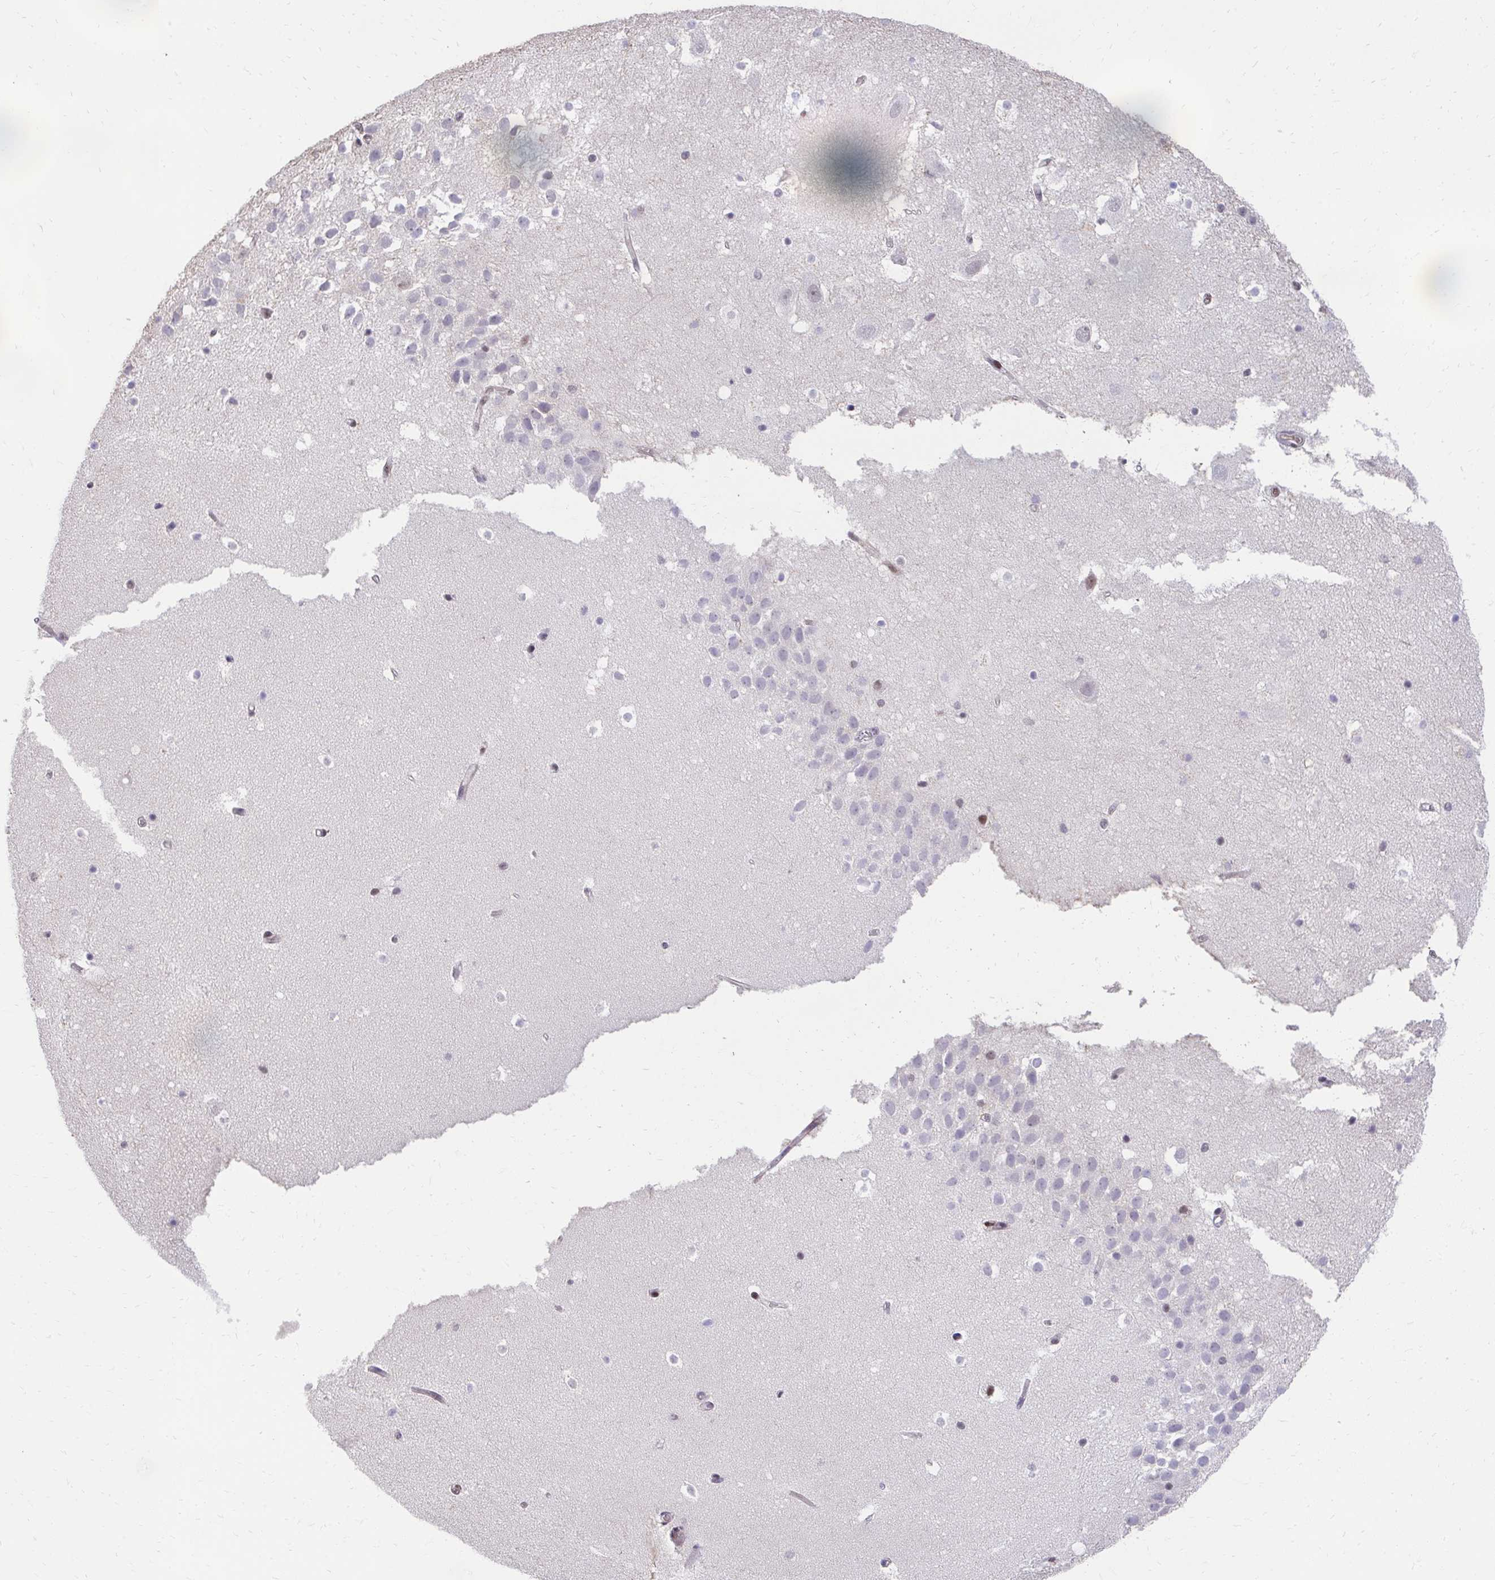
{"staining": {"intensity": "negative", "quantity": "none", "location": "none"}, "tissue": "hippocampus", "cell_type": "Glial cells", "image_type": "normal", "snomed": [{"axis": "morphology", "description": "Normal tissue, NOS"}, {"axis": "topography", "description": "Hippocampus"}], "caption": "High magnification brightfield microscopy of benign hippocampus stained with DAB (3,3'-diaminobenzidine) (brown) and counterstained with hematoxylin (blue): glial cells show no significant positivity.", "gene": "HOXA4", "patient": {"sex": "male", "age": 26}}